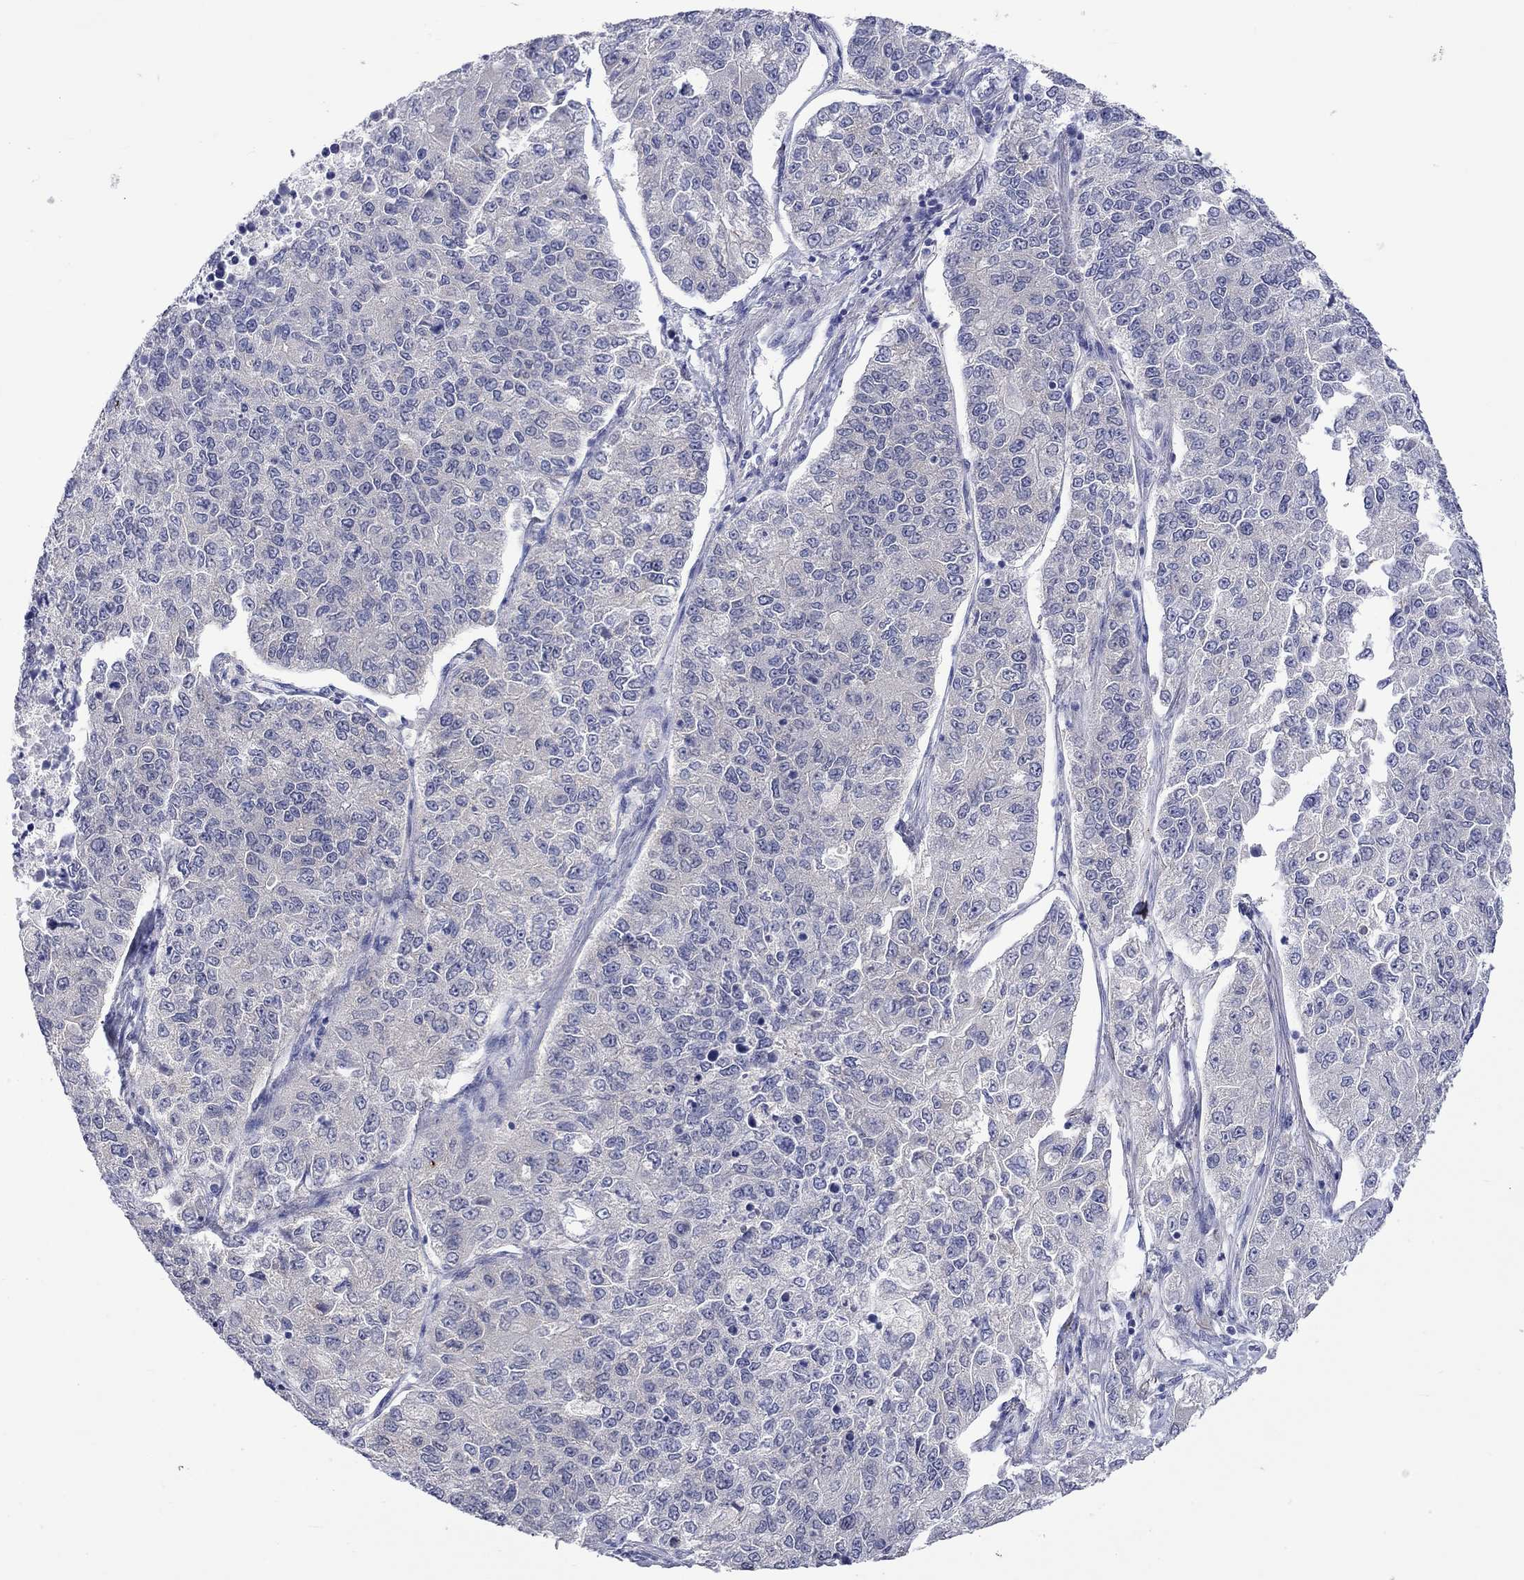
{"staining": {"intensity": "negative", "quantity": "none", "location": "none"}, "tissue": "lung cancer", "cell_type": "Tumor cells", "image_type": "cancer", "snomed": [{"axis": "morphology", "description": "Adenocarcinoma, NOS"}, {"axis": "topography", "description": "Lung"}], "caption": "Tumor cells are negative for protein expression in human lung adenocarcinoma. Brightfield microscopy of IHC stained with DAB (3,3'-diaminobenzidine) (brown) and hematoxylin (blue), captured at high magnification.", "gene": "CERS1", "patient": {"sex": "male", "age": 49}}